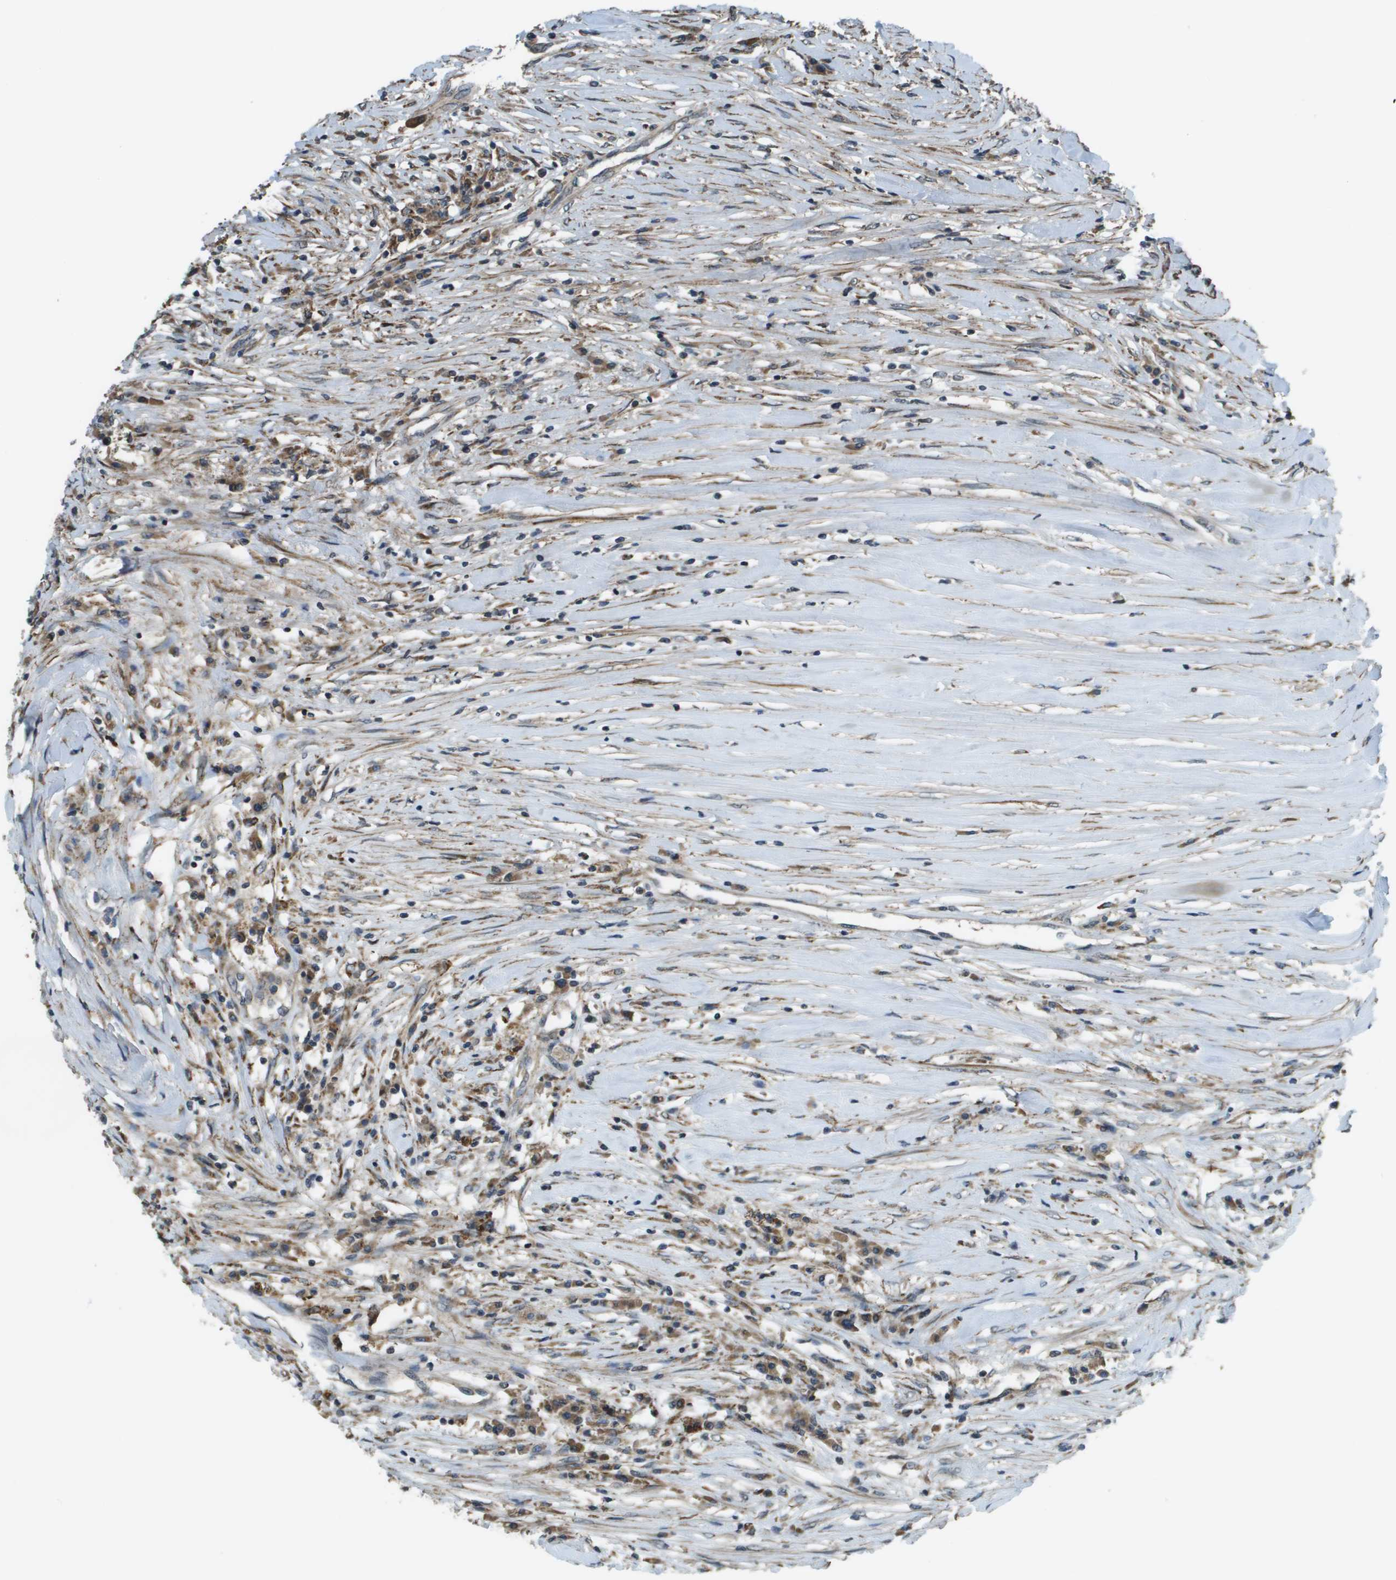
{"staining": {"intensity": "moderate", "quantity": ">75%", "location": "cytoplasmic/membranous"}, "tissue": "colorectal cancer", "cell_type": "Tumor cells", "image_type": "cancer", "snomed": [{"axis": "morphology", "description": "Adenocarcinoma, NOS"}, {"axis": "topography", "description": "Rectum"}], "caption": "Tumor cells reveal medium levels of moderate cytoplasmic/membranous staining in about >75% of cells in human colorectal adenocarcinoma.", "gene": "CDKN2C", "patient": {"sex": "male", "age": 63}}